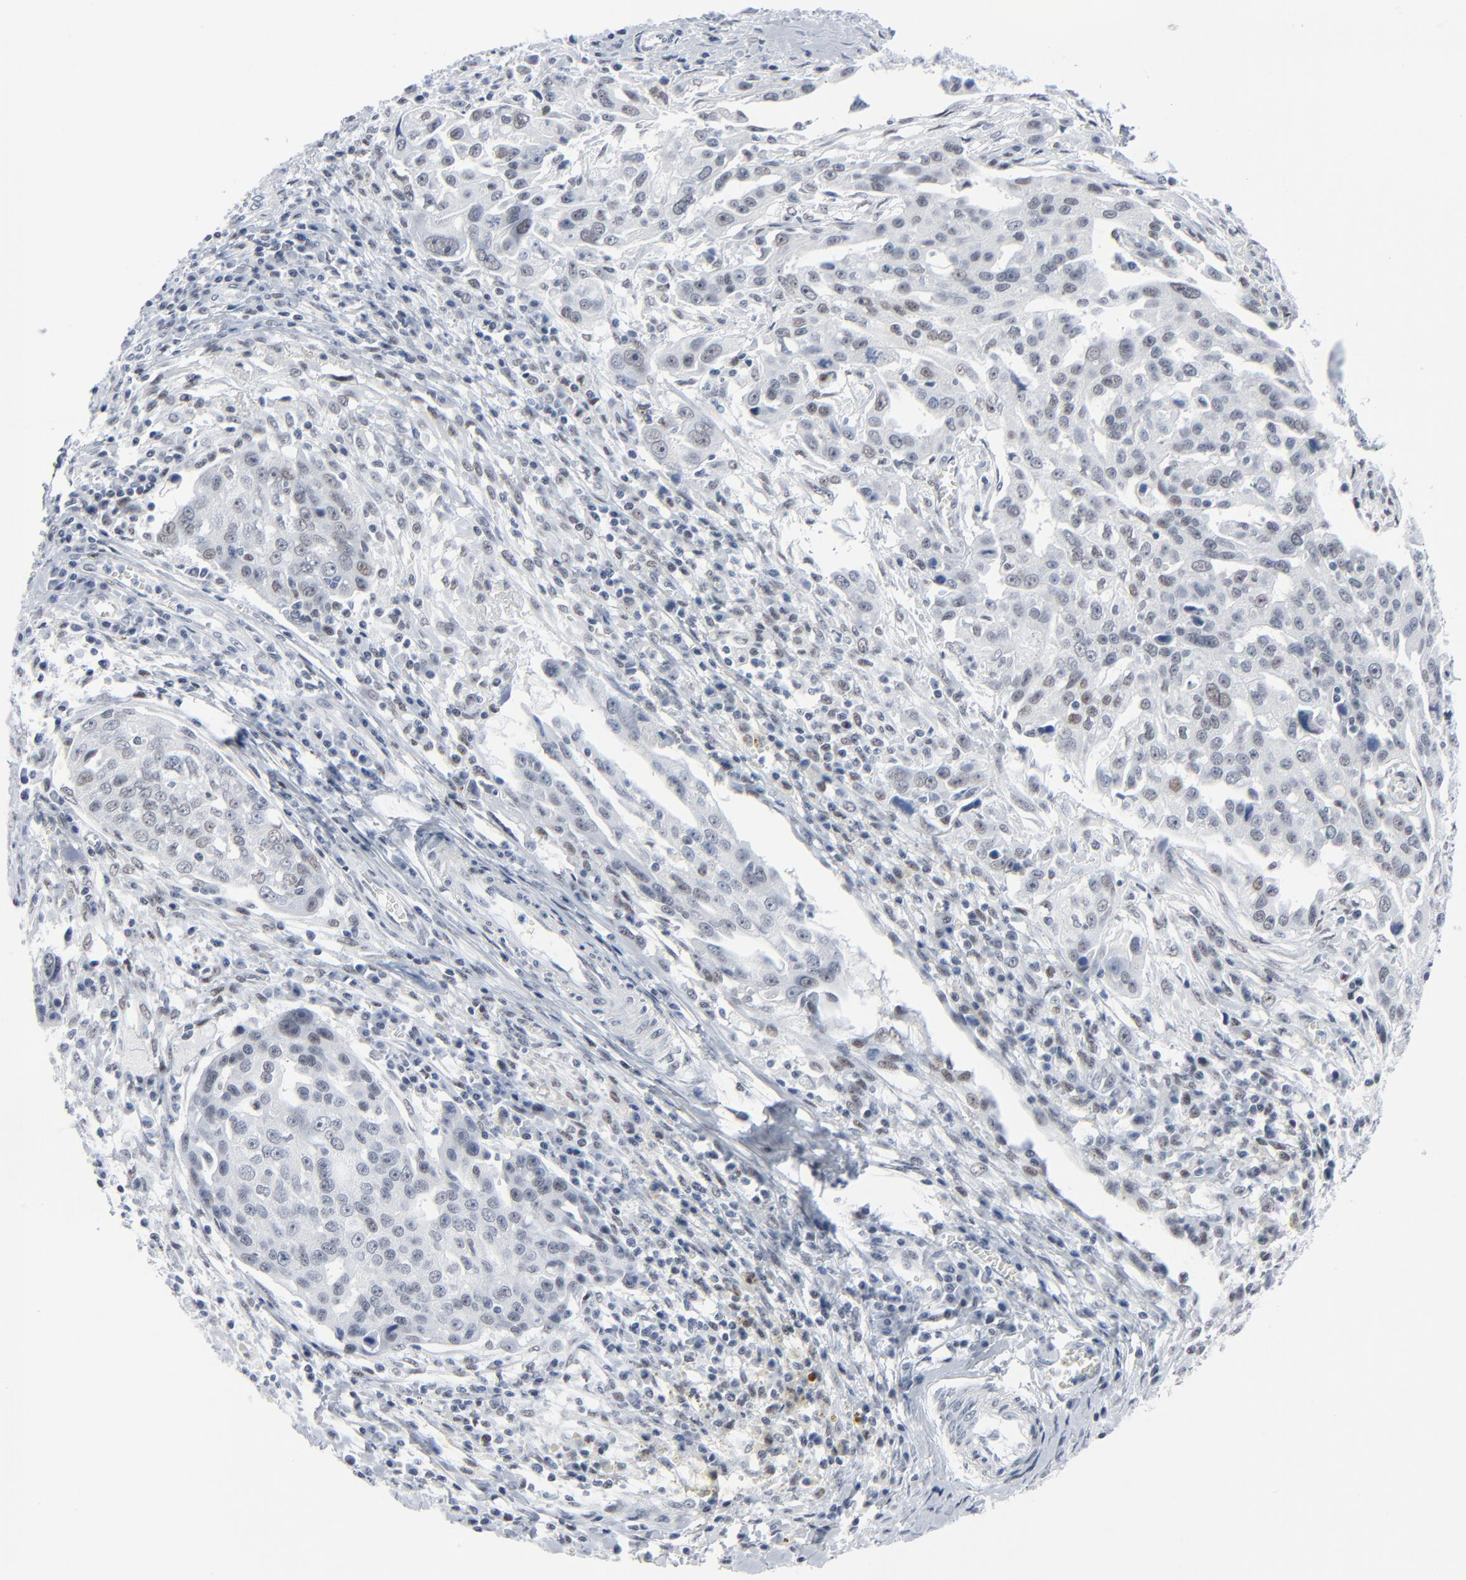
{"staining": {"intensity": "weak", "quantity": "25%-75%", "location": "nuclear"}, "tissue": "ovarian cancer", "cell_type": "Tumor cells", "image_type": "cancer", "snomed": [{"axis": "morphology", "description": "Carcinoma, endometroid"}, {"axis": "topography", "description": "Ovary"}], "caption": "Protein expression analysis of endometroid carcinoma (ovarian) displays weak nuclear positivity in approximately 25%-75% of tumor cells.", "gene": "SIRT1", "patient": {"sex": "female", "age": 75}}